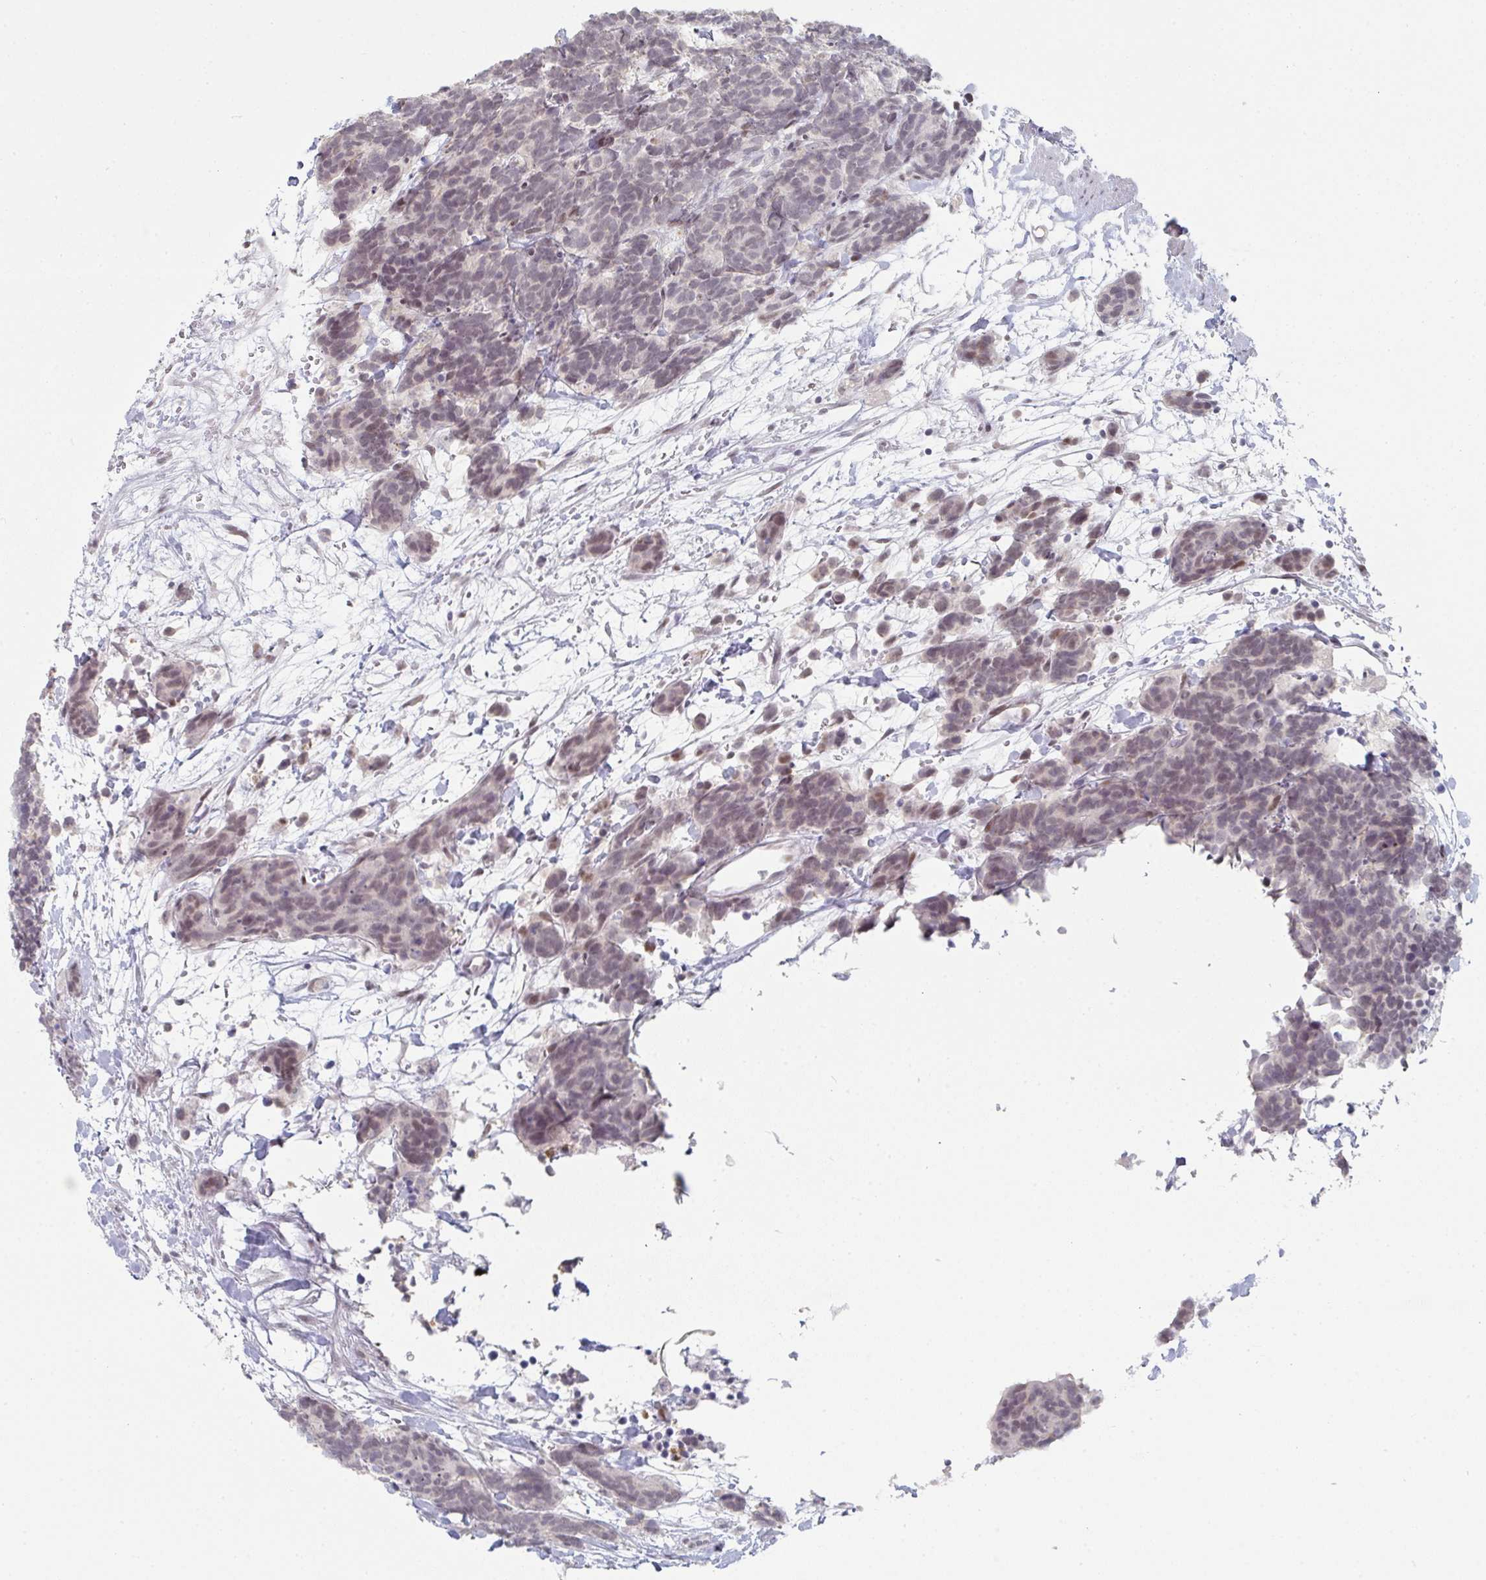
{"staining": {"intensity": "weak", "quantity": "<25%", "location": "nuclear"}, "tissue": "carcinoid", "cell_type": "Tumor cells", "image_type": "cancer", "snomed": [{"axis": "morphology", "description": "Carcinoma, NOS"}, {"axis": "morphology", "description": "Carcinoid, malignant, NOS"}, {"axis": "topography", "description": "Prostate"}], "caption": "Protein analysis of malignant carcinoid displays no significant positivity in tumor cells. (DAB IHC, high magnification).", "gene": "LIN54", "patient": {"sex": "male", "age": 57}}